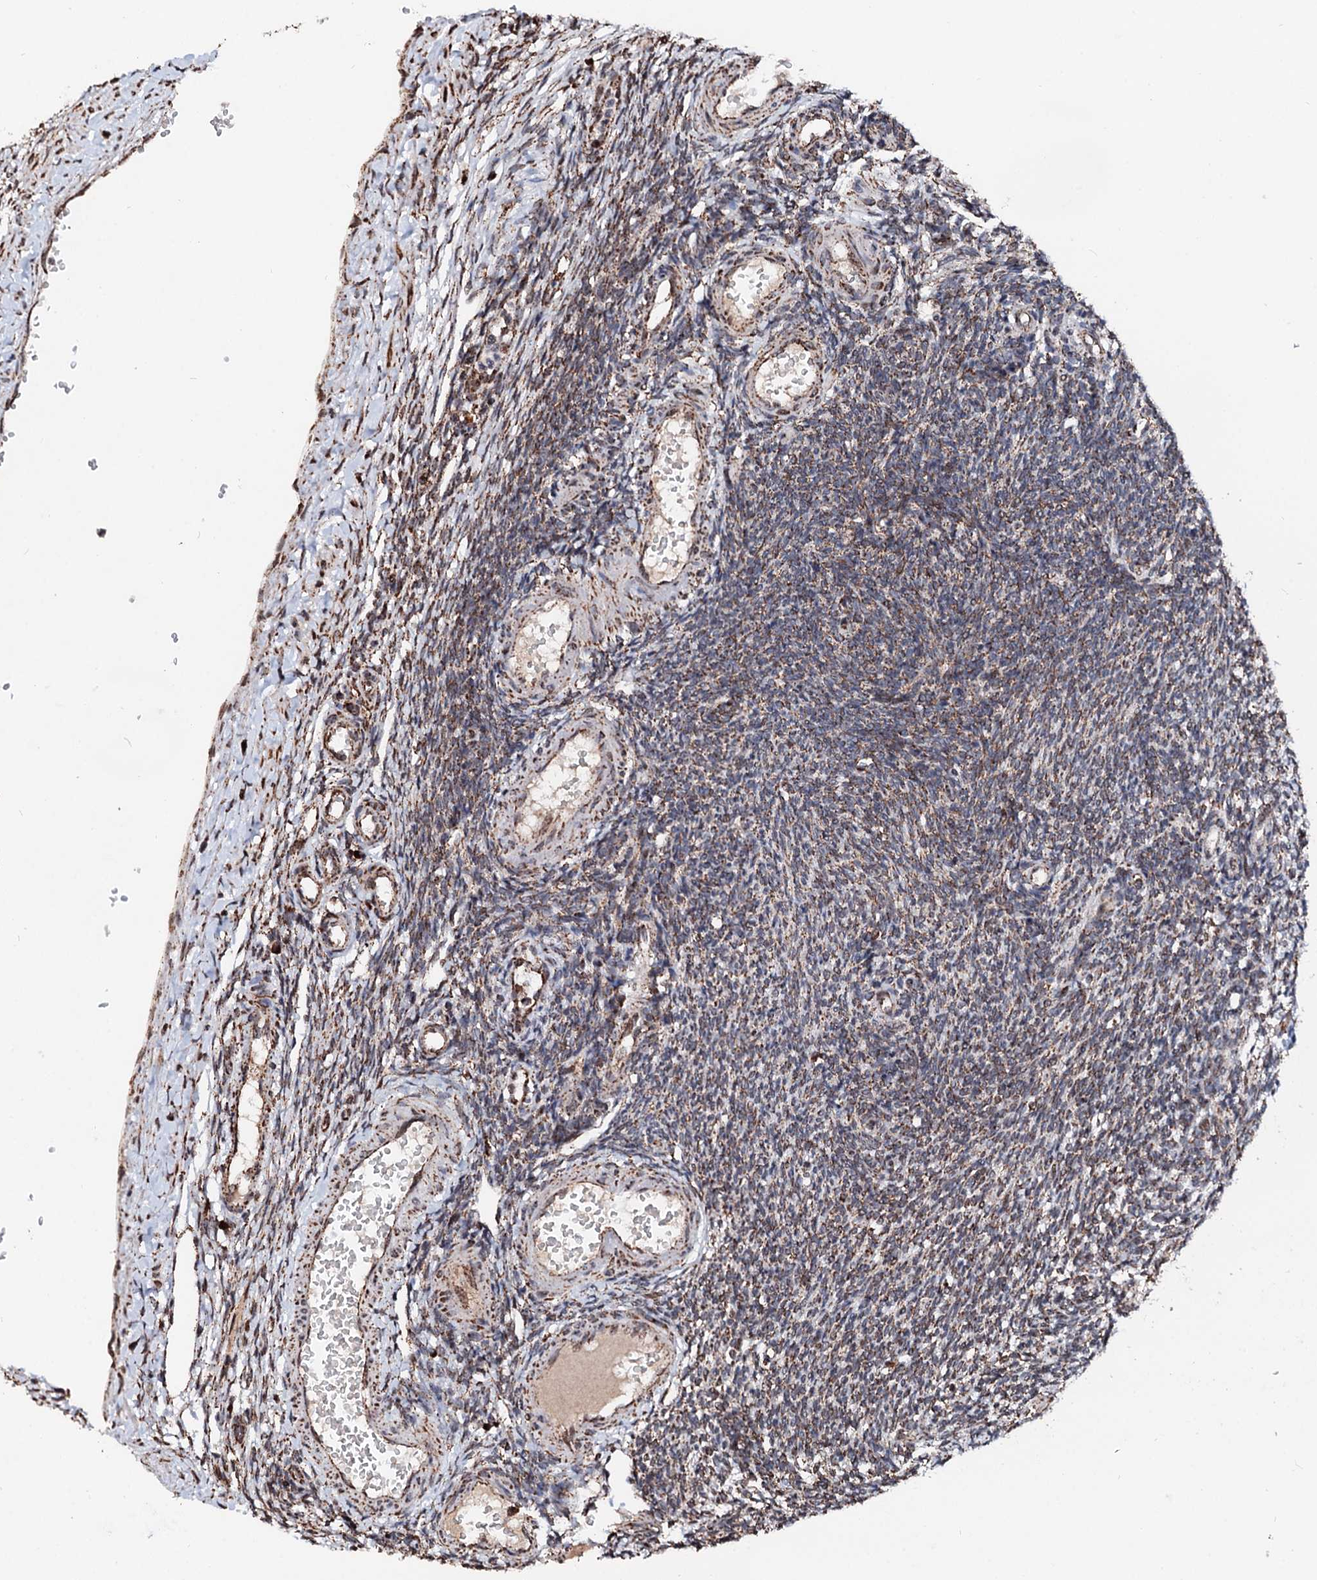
{"staining": {"intensity": "moderate", "quantity": ">75%", "location": "cytoplasmic/membranous"}, "tissue": "ovary", "cell_type": "Follicle cells", "image_type": "normal", "snomed": [{"axis": "morphology", "description": "Normal tissue, NOS"}, {"axis": "morphology", "description": "Cyst, NOS"}, {"axis": "topography", "description": "Ovary"}], "caption": "Follicle cells show medium levels of moderate cytoplasmic/membranous staining in approximately >75% of cells in unremarkable ovary. The staining is performed using DAB brown chromogen to label protein expression. The nuclei are counter-stained blue using hematoxylin.", "gene": "SECISBP2L", "patient": {"sex": "female", "age": 33}}